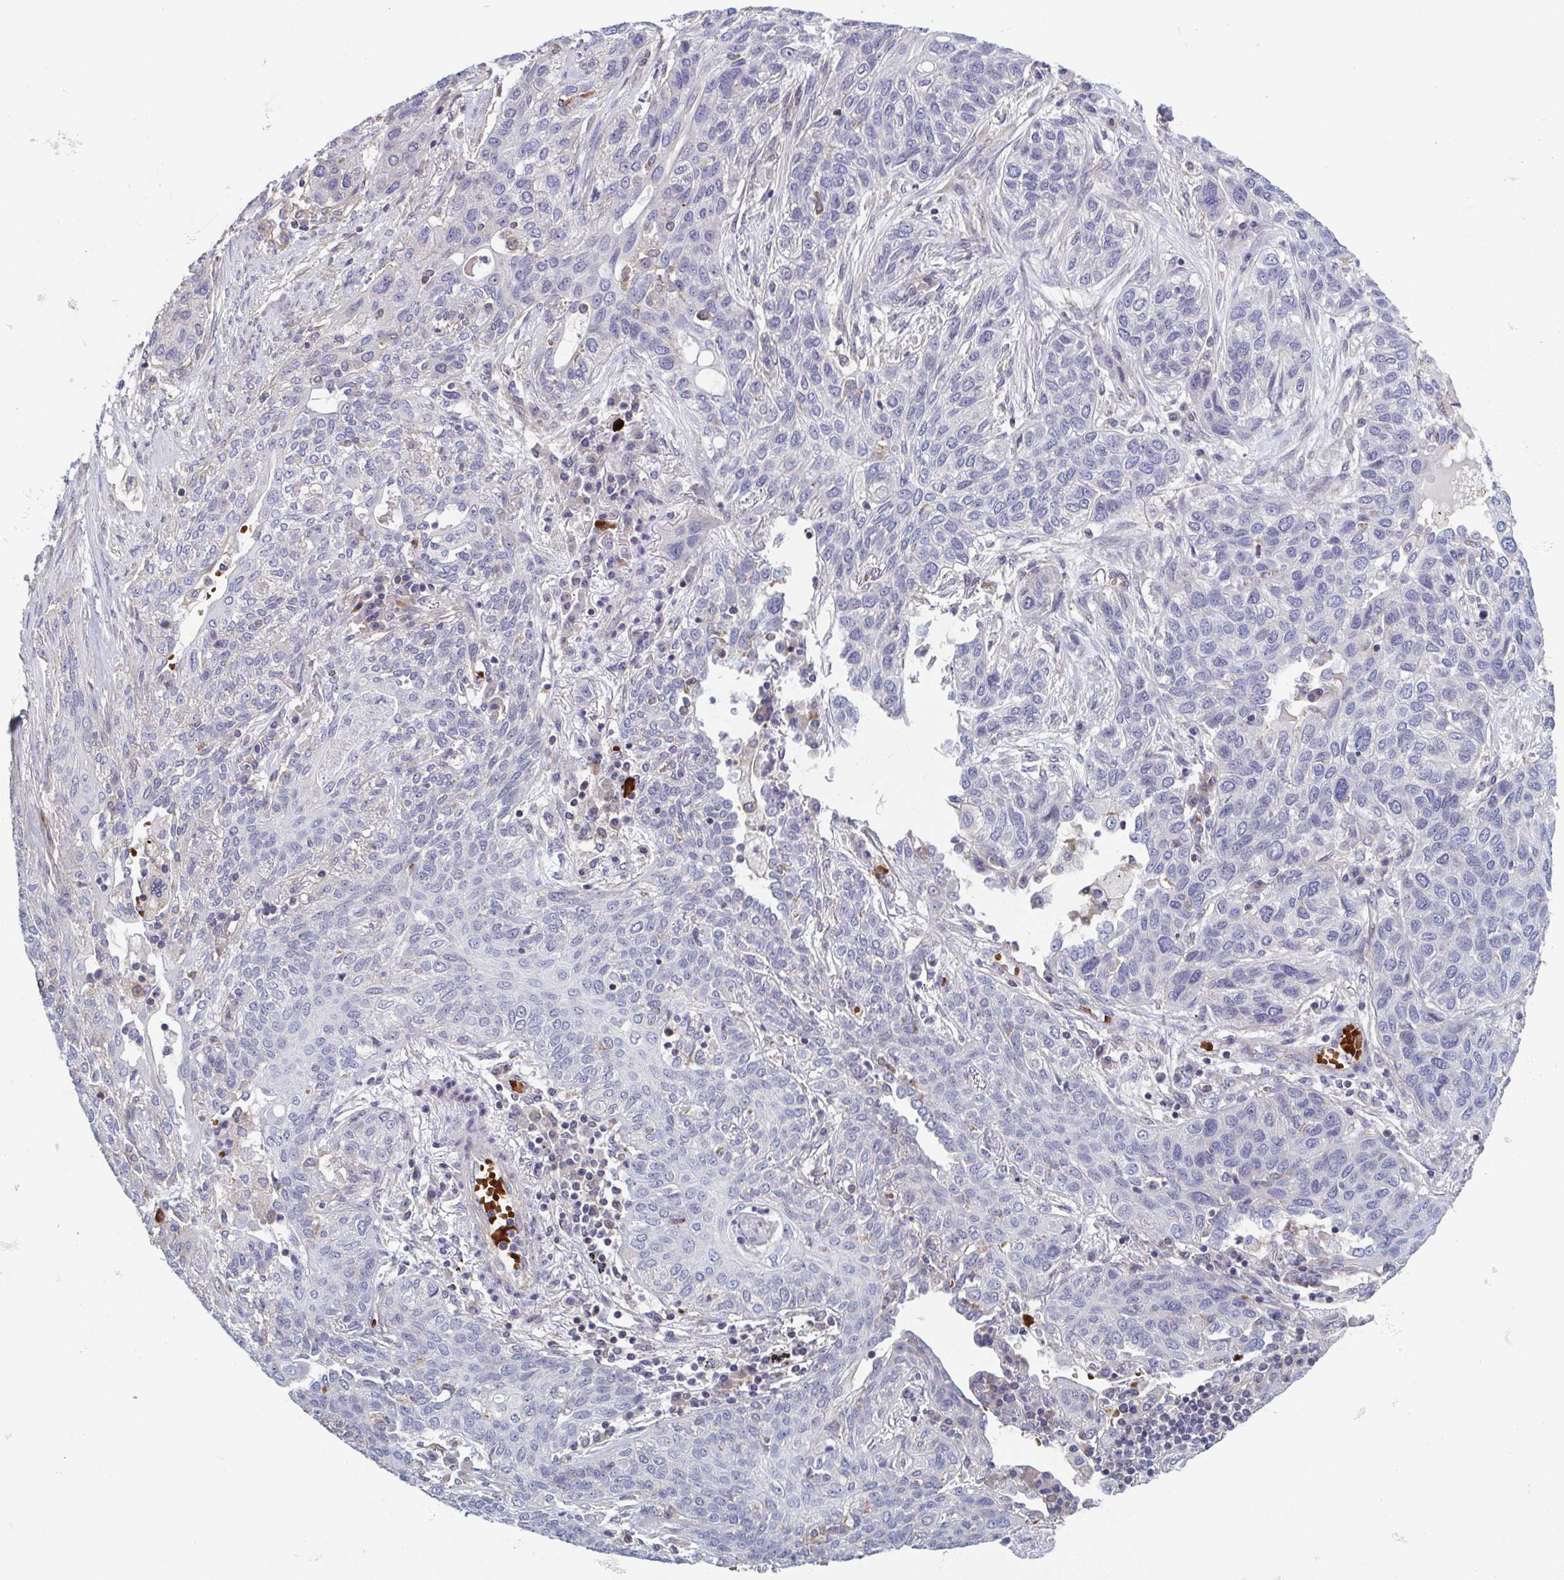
{"staining": {"intensity": "negative", "quantity": "none", "location": "none"}, "tissue": "lung cancer", "cell_type": "Tumor cells", "image_type": "cancer", "snomed": [{"axis": "morphology", "description": "Squamous cell carcinoma, NOS"}, {"axis": "topography", "description": "Lung"}], "caption": "The histopathology image demonstrates no significant positivity in tumor cells of lung squamous cell carcinoma.", "gene": "LRRC38", "patient": {"sex": "female", "age": 70}}